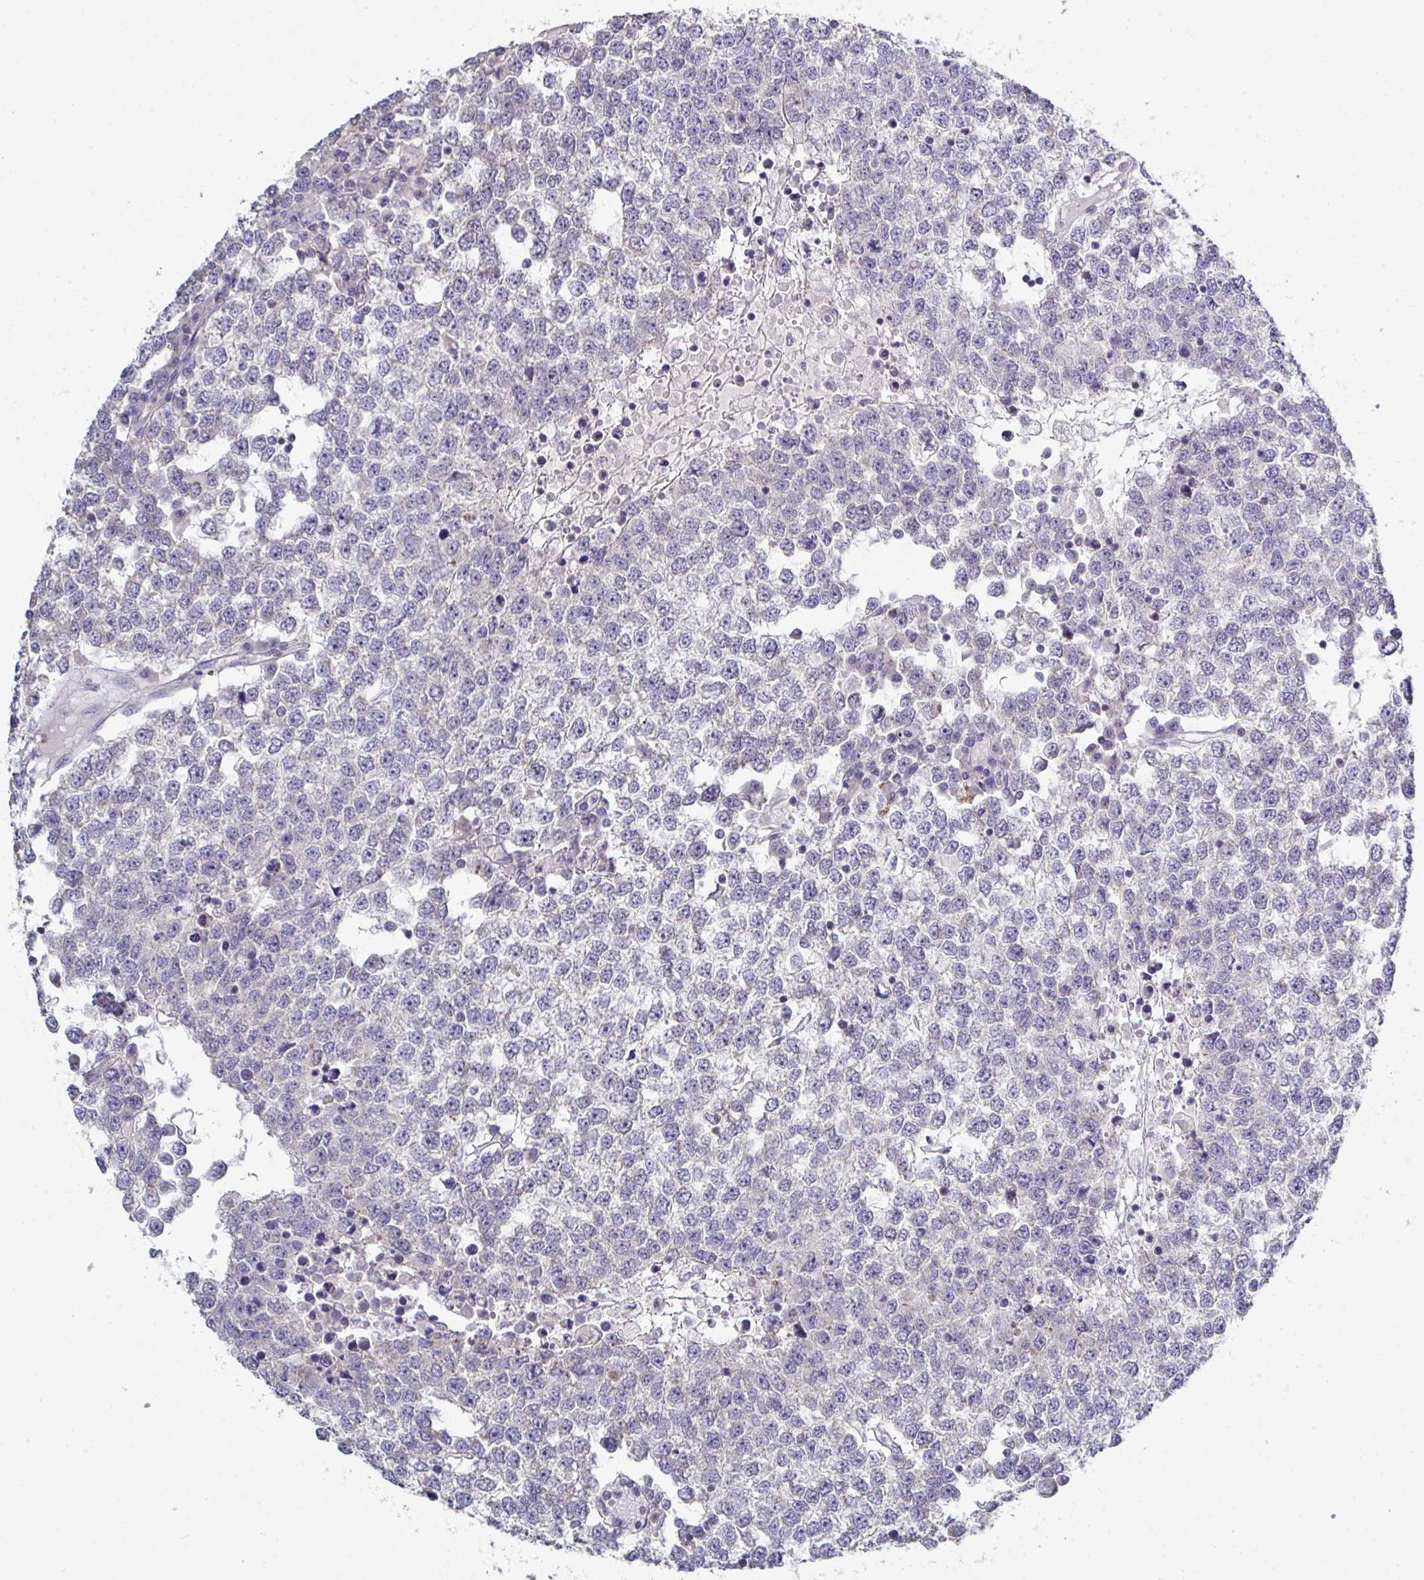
{"staining": {"intensity": "negative", "quantity": "none", "location": "none"}, "tissue": "testis cancer", "cell_type": "Tumor cells", "image_type": "cancer", "snomed": [{"axis": "morphology", "description": "Seminoma, NOS"}, {"axis": "topography", "description": "Testis"}], "caption": "Immunohistochemical staining of human testis cancer exhibits no significant staining in tumor cells.", "gene": "DCAF12L2", "patient": {"sex": "male", "age": 65}}